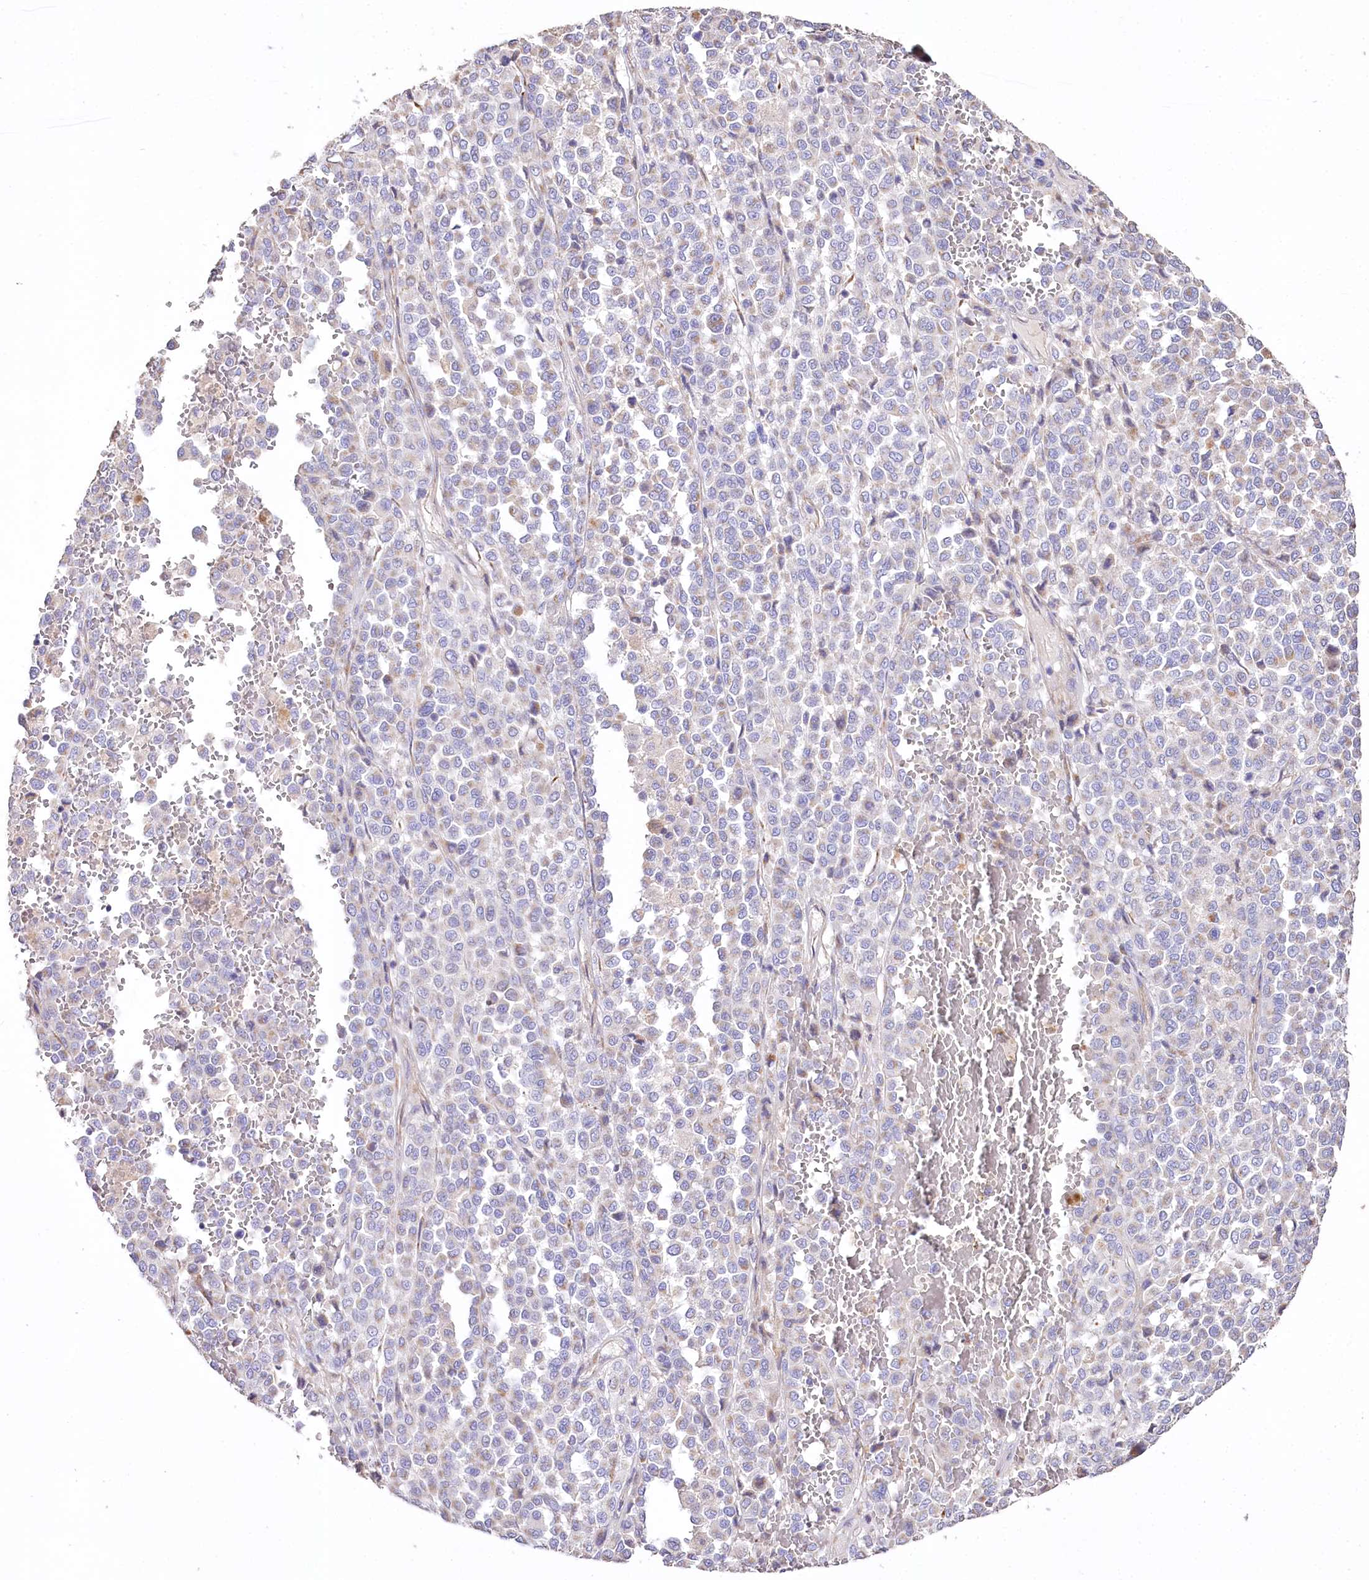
{"staining": {"intensity": "negative", "quantity": "none", "location": "none"}, "tissue": "melanoma", "cell_type": "Tumor cells", "image_type": "cancer", "snomed": [{"axis": "morphology", "description": "Malignant melanoma, Metastatic site"}, {"axis": "topography", "description": "Pancreas"}], "caption": "The immunohistochemistry (IHC) image has no significant staining in tumor cells of malignant melanoma (metastatic site) tissue.", "gene": "PTER", "patient": {"sex": "female", "age": 30}}